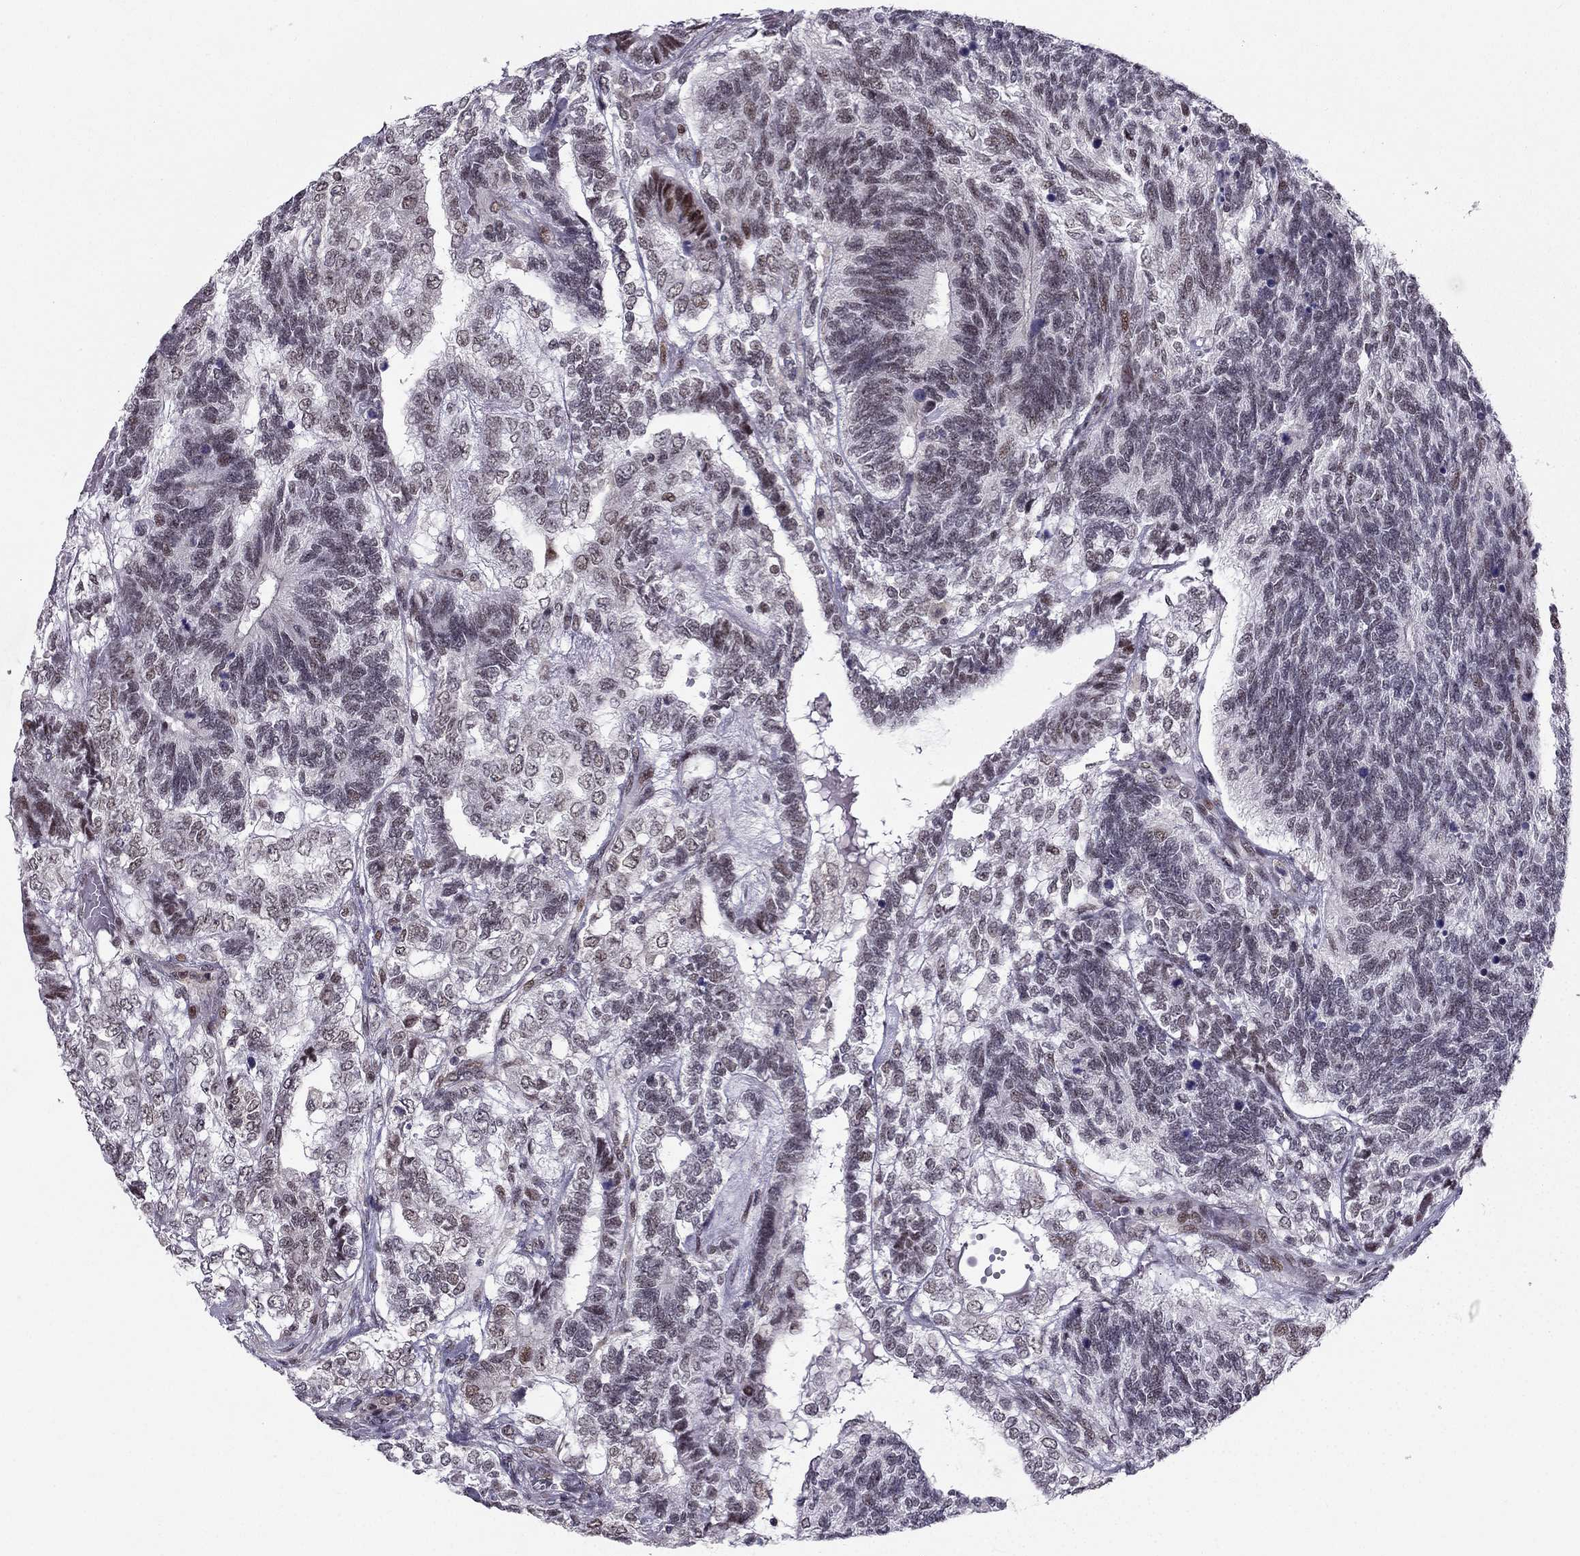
{"staining": {"intensity": "negative", "quantity": "none", "location": "none"}, "tissue": "testis cancer", "cell_type": "Tumor cells", "image_type": "cancer", "snomed": [{"axis": "morphology", "description": "Seminoma, NOS"}, {"axis": "morphology", "description": "Carcinoma, Embryonal, NOS"}, {"axis": "topography", "description": "Testis"}], "caption": "Tumor cells are negative for brown protein staining in testis embryonal carcinoma.", "gene": "RPRD2", "patient": {"sex": "male", "age": 41}}